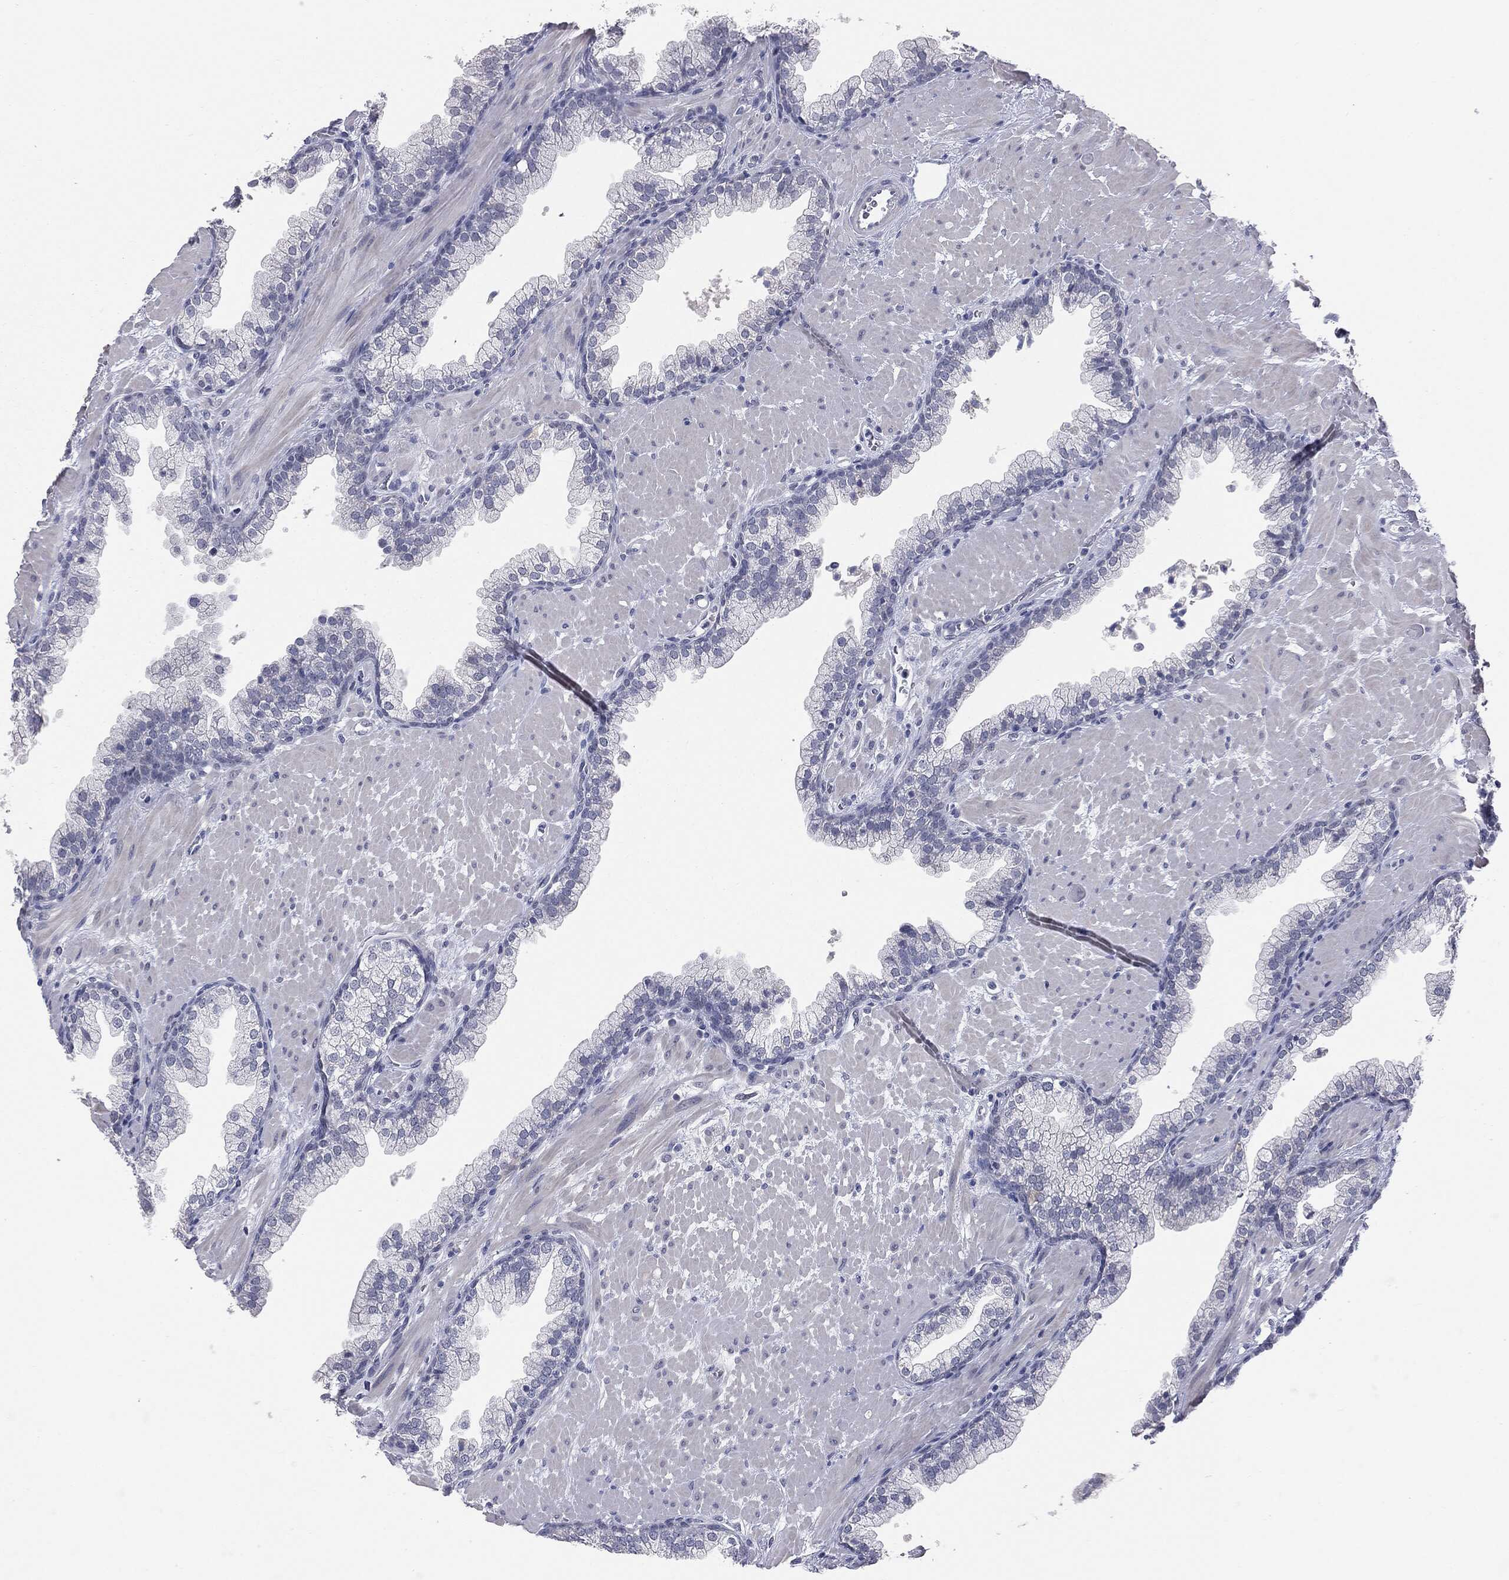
{"staining": {"intensity": "negative", "quantity": "none", "location": "none"}, "tissue": "prostate", "cell_type": "Glandular cells", "image_type": "normal", "snomed": [{"axis": "morphology", "description": "Normal tissue, NOS"}, {"axis": "topography", "description": "Prostate"}], "caption": "Glandular cells show no significant protein staining in normal prostate.", "gene": "DMKN", "patient": {"sex": "male", "age": 63}}